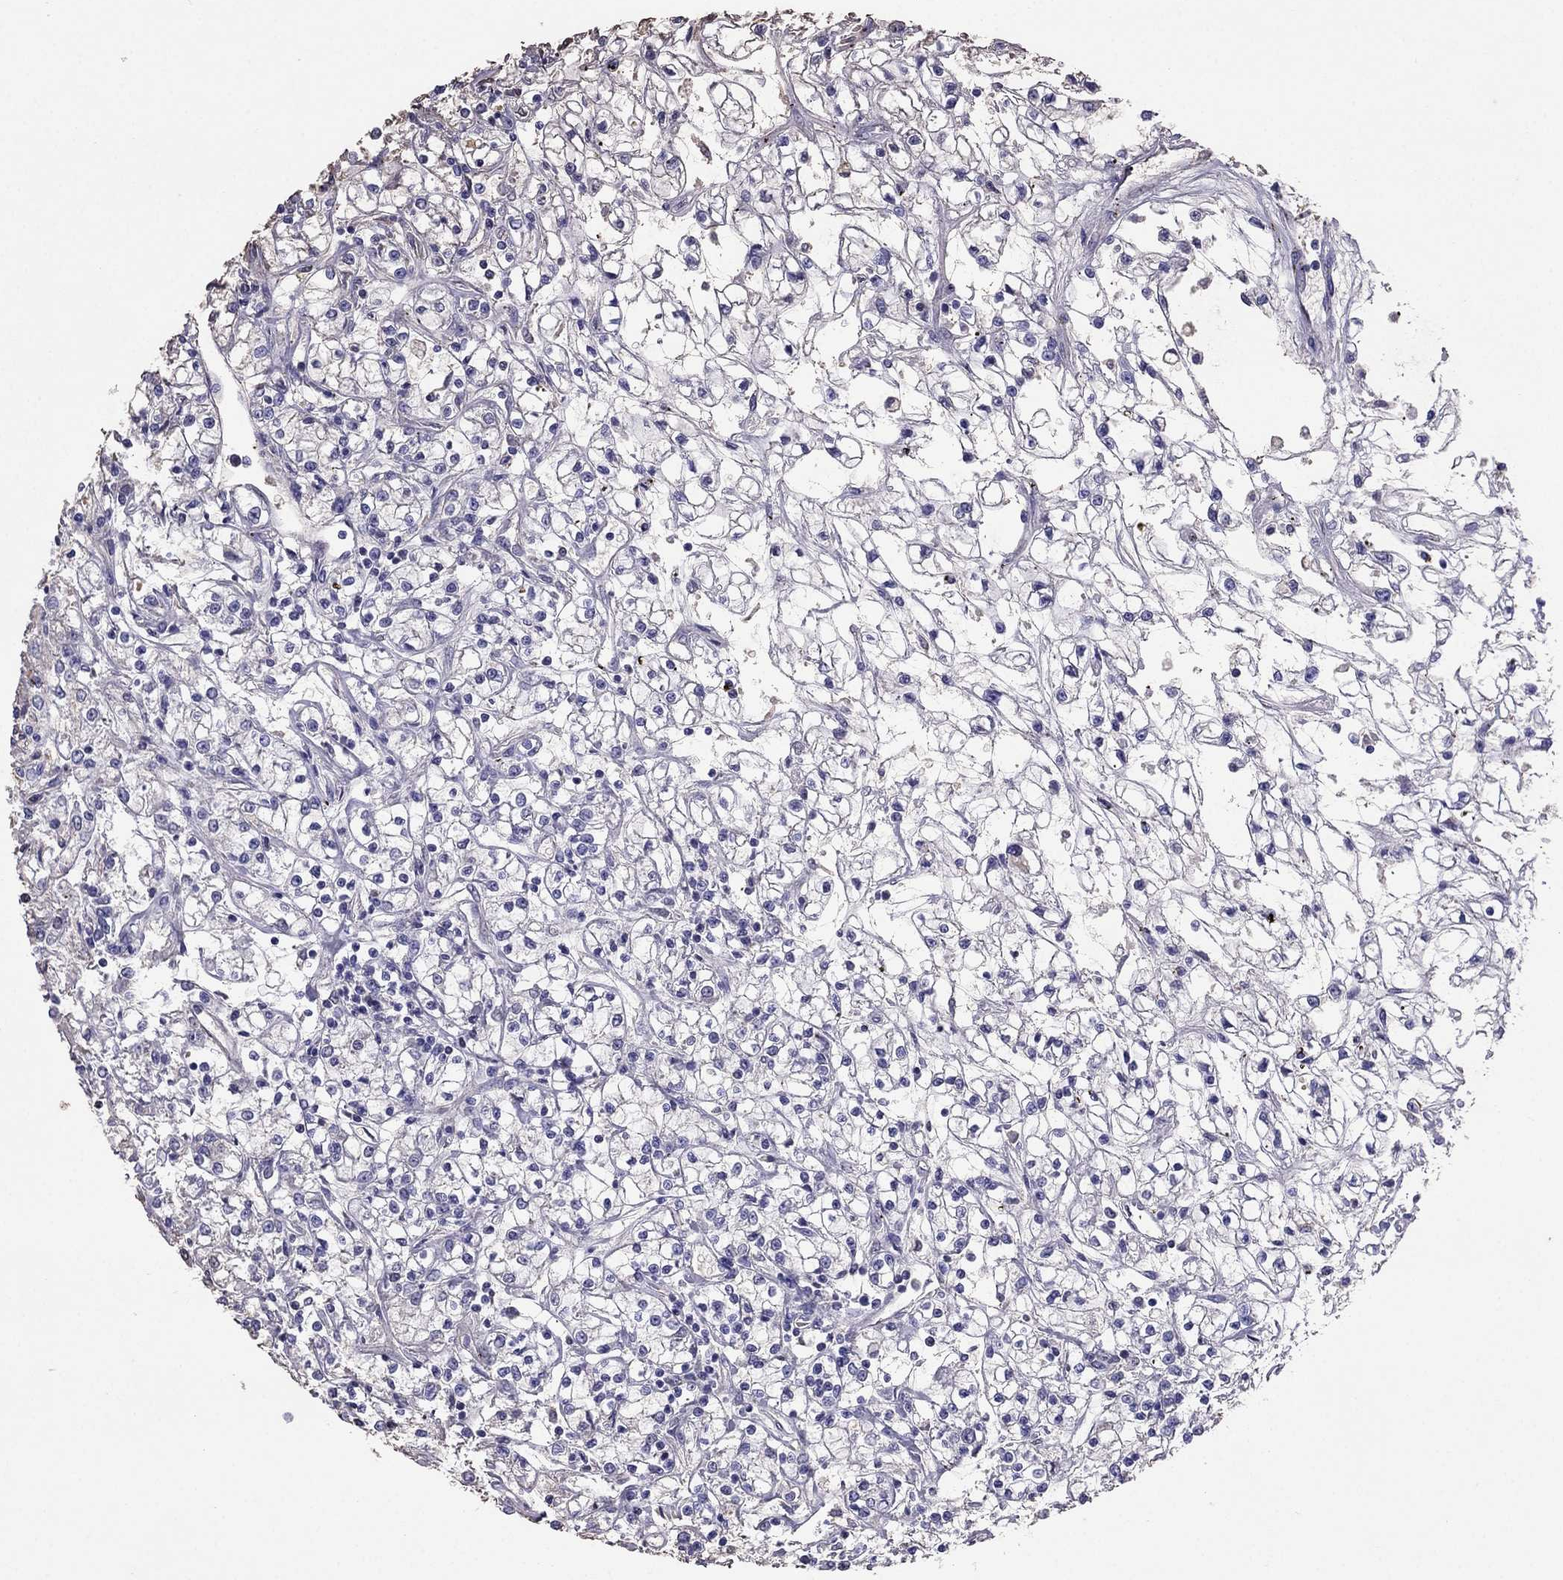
{"staining": {"intensity": "negative", "quantity": "none", "location": "none"}, "tissue": "renal cancer", "cell_type": "Tumor cells", "image_type": "cancer", "snomed": [{"axis": "morphology", "description": "Adenocarcinoma, NOS"}, {"axis": "topography", "description": "Kidney"}], "caption": "High magnification brightfield microscopy of adenocarcinoma (renal) stained with DAB (brown) and counterstained with hematoxylin (blue): tumor cells show no significant expression.", "gene": "TBC1D21", "patient": {"sex": "female", "age": 59}}